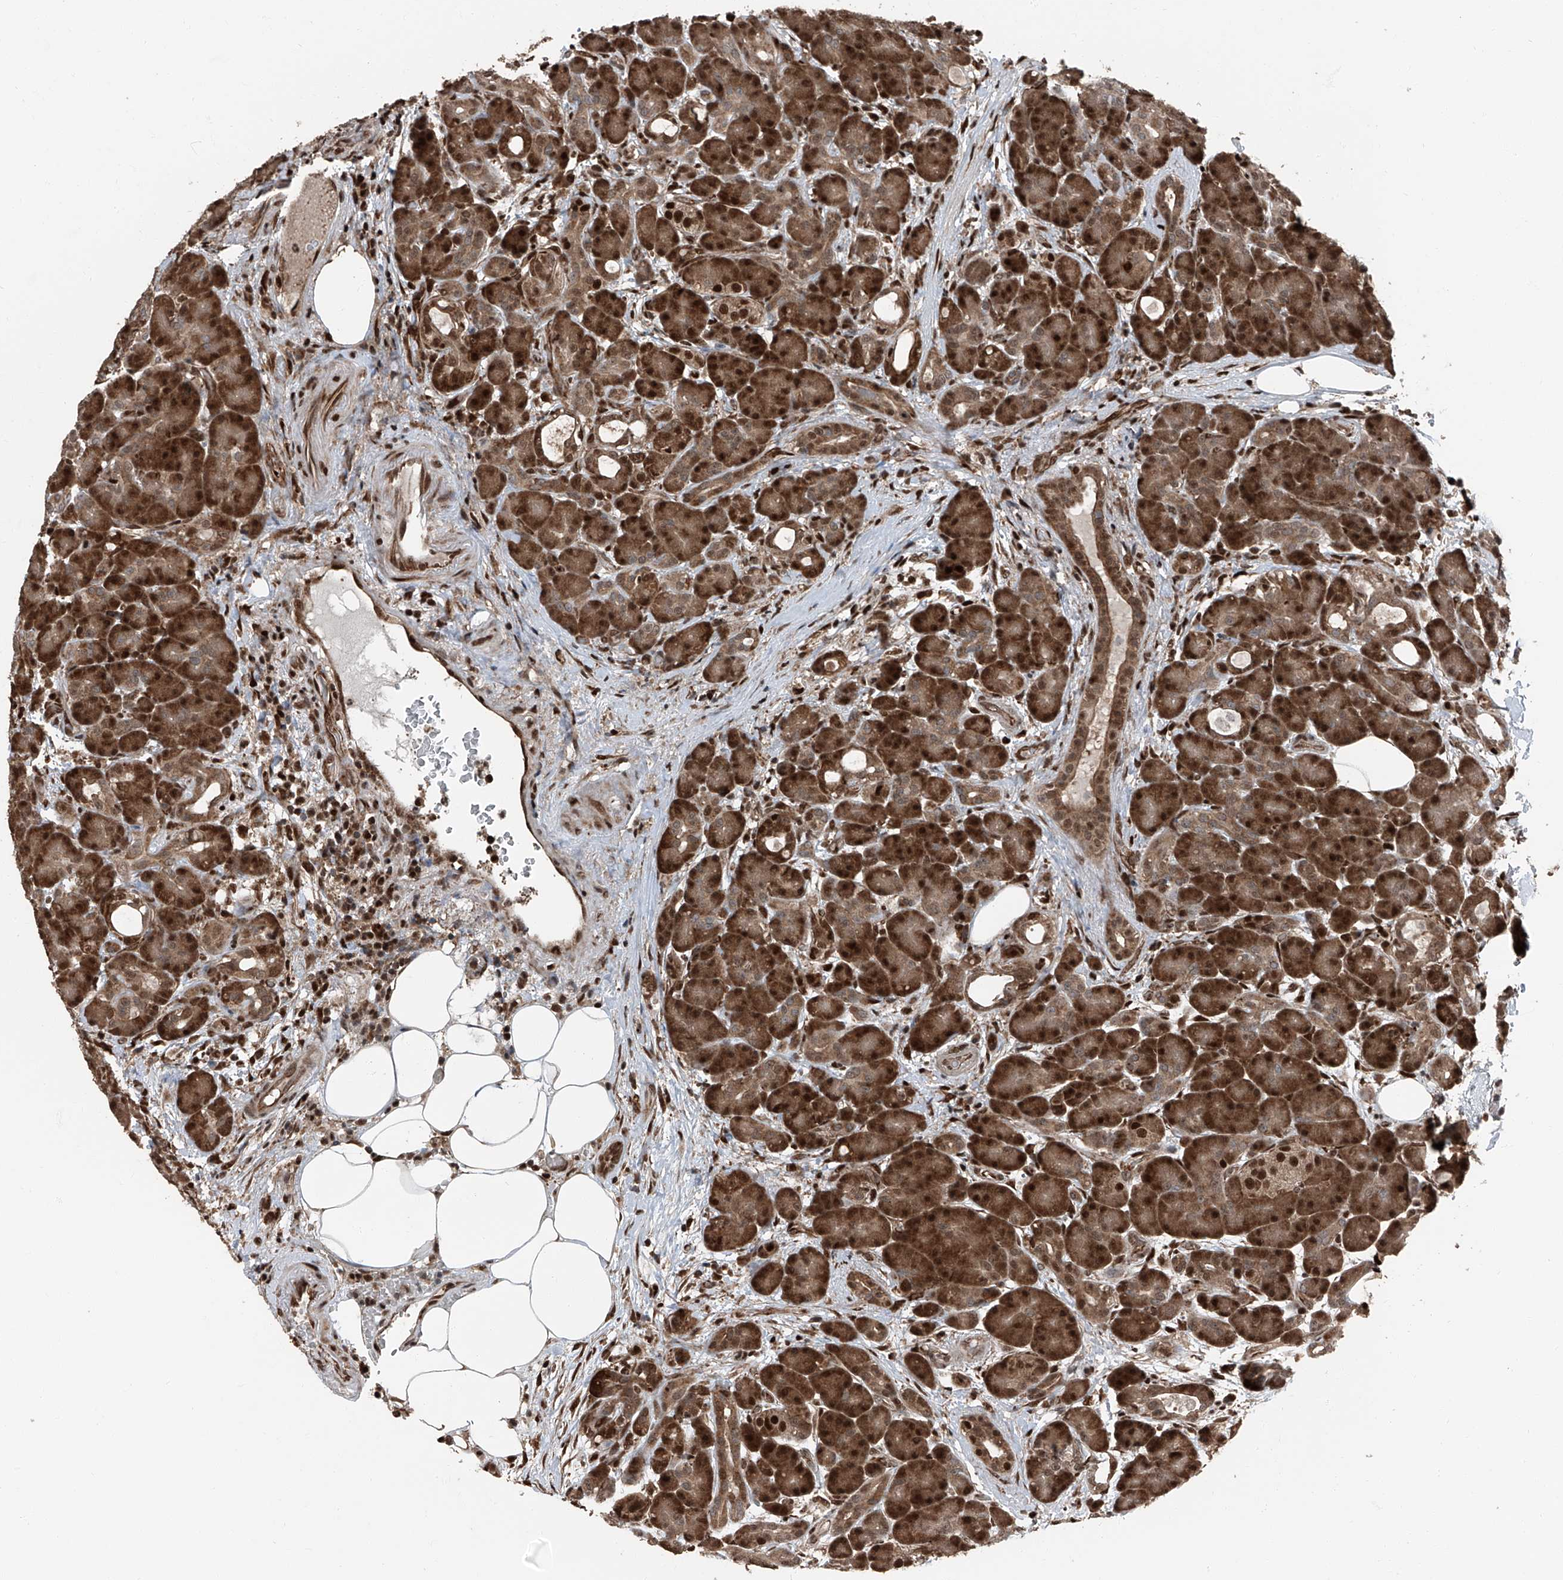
{"staining": {"intensity": "strong", "quantity": ">75%", "location": "cytoplasmic/membranous,nuclear"}, "tissue": "pancreas", "cell_type": "Exocrine glandular cells", "image_type": "normal", "snomed": [{"axis": "morphology", "description": "Normal tissue, NOS"}, {"axis": "topography", "description": "Pancreas"}], "caption": "The micrograph shows staining of unremarkable pancreas, revealing strong cytoplasmic/membranous,nuclear protein positivity (brown color) within exocrine glandular cells.", "gene": "FKBP5", "patient": {"sex": "male", "age": 63}}